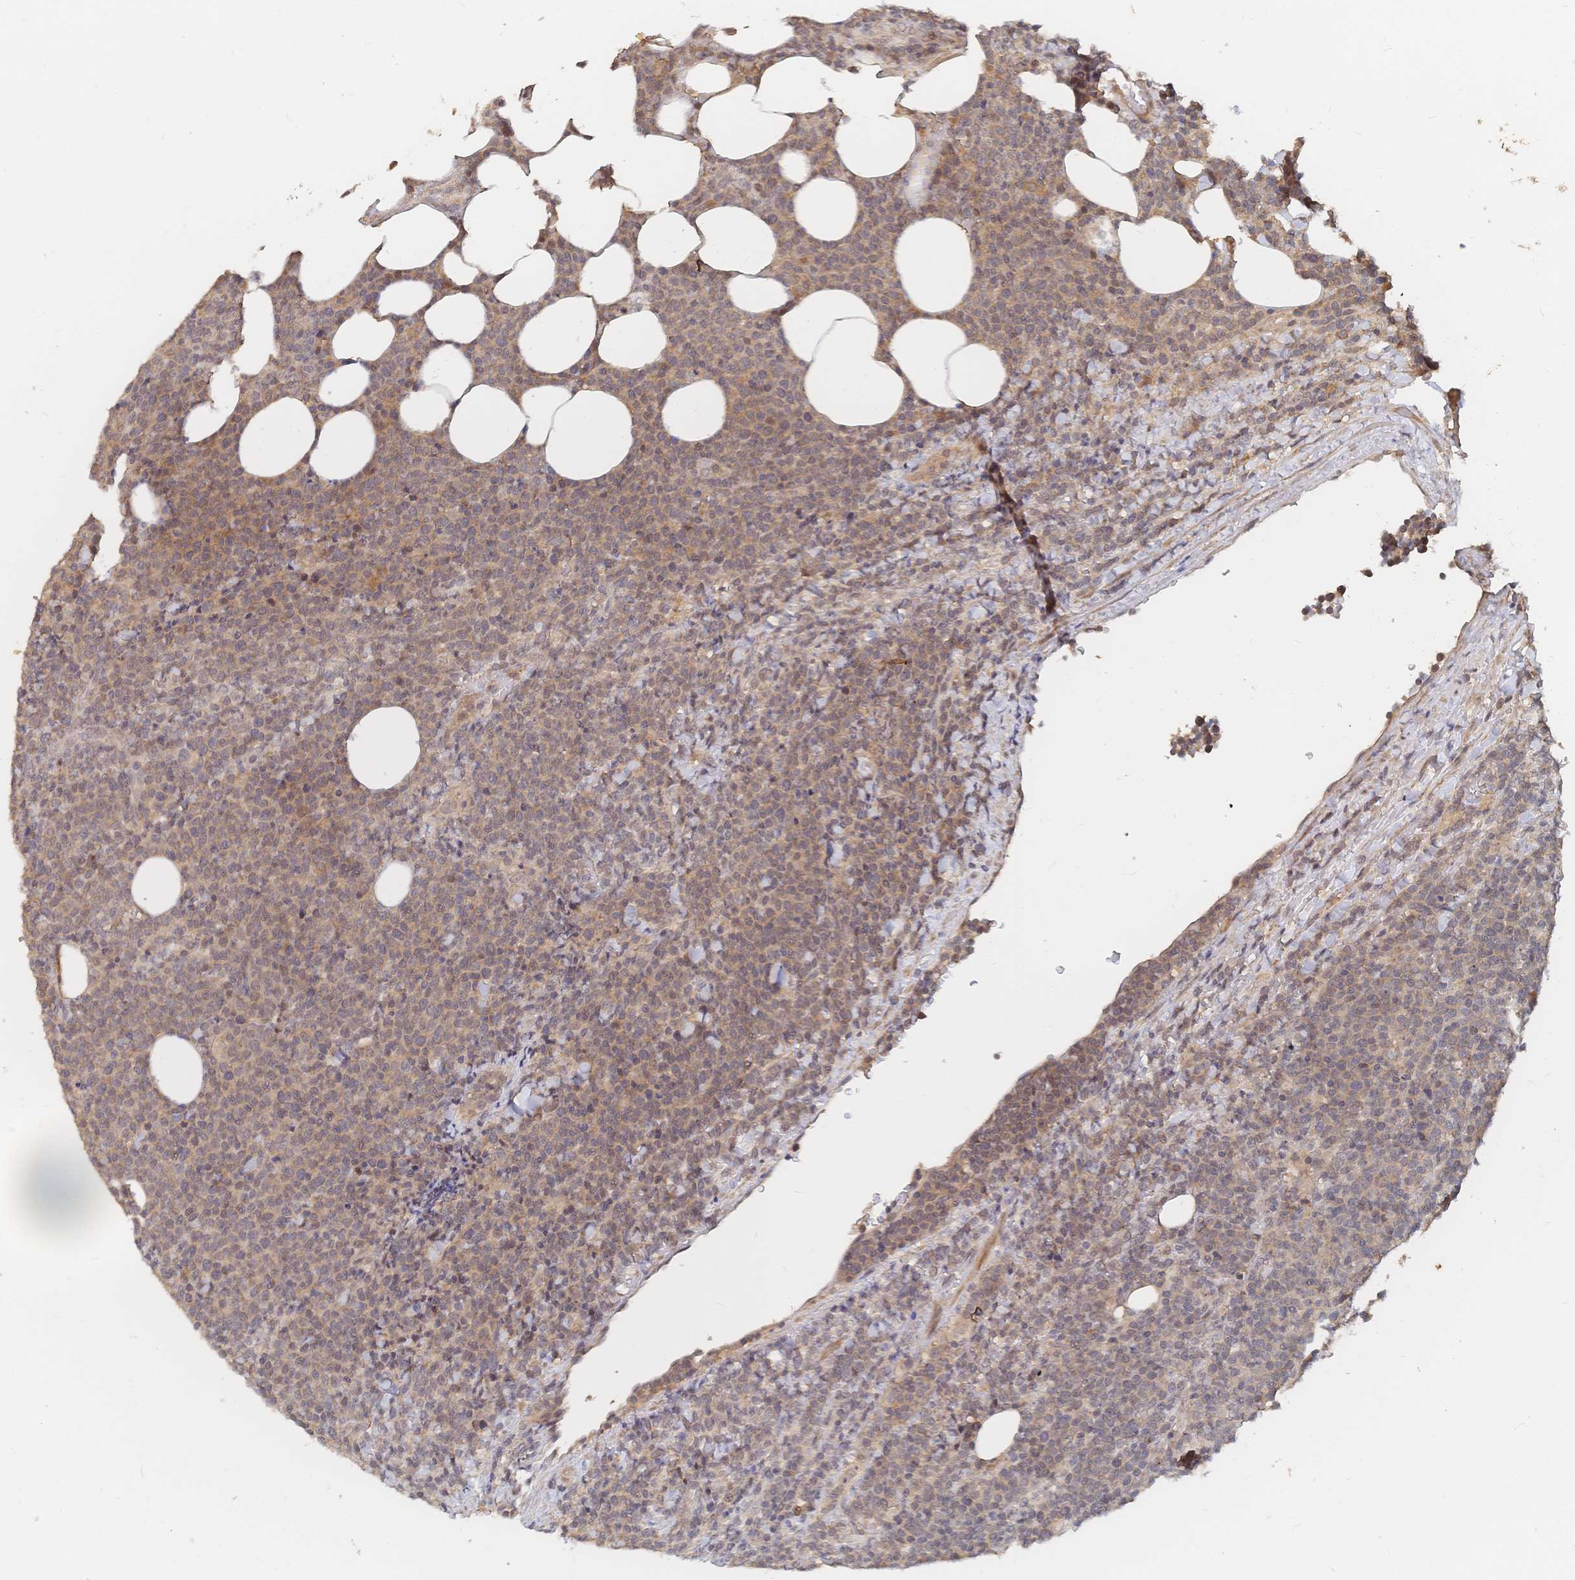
{"staining": {"intensity": "weak", "quantity": "25%-75%", "location": "cytoplasmic/membranous,nuclear"}, "tissue": "lymphoma", "cell_type": "Tumor cells", "image_type": "cancer", "snomed": [{"axis": "morphology", "description": "Malignant lymphoma, non-Hodgkin's type, High grade"}, {"axis": "topography", "description": "Lymph node"}], "caption": "Lymphoma tissue reveals weak cytoplasmic/membranous and nuclear expression in about 25%-75% of tumor cells, visualized by immunohistochemistry. Nuclei are stained in blue.", "gene": "LRP5", "patient": {"sex": "male", "age": 61}}